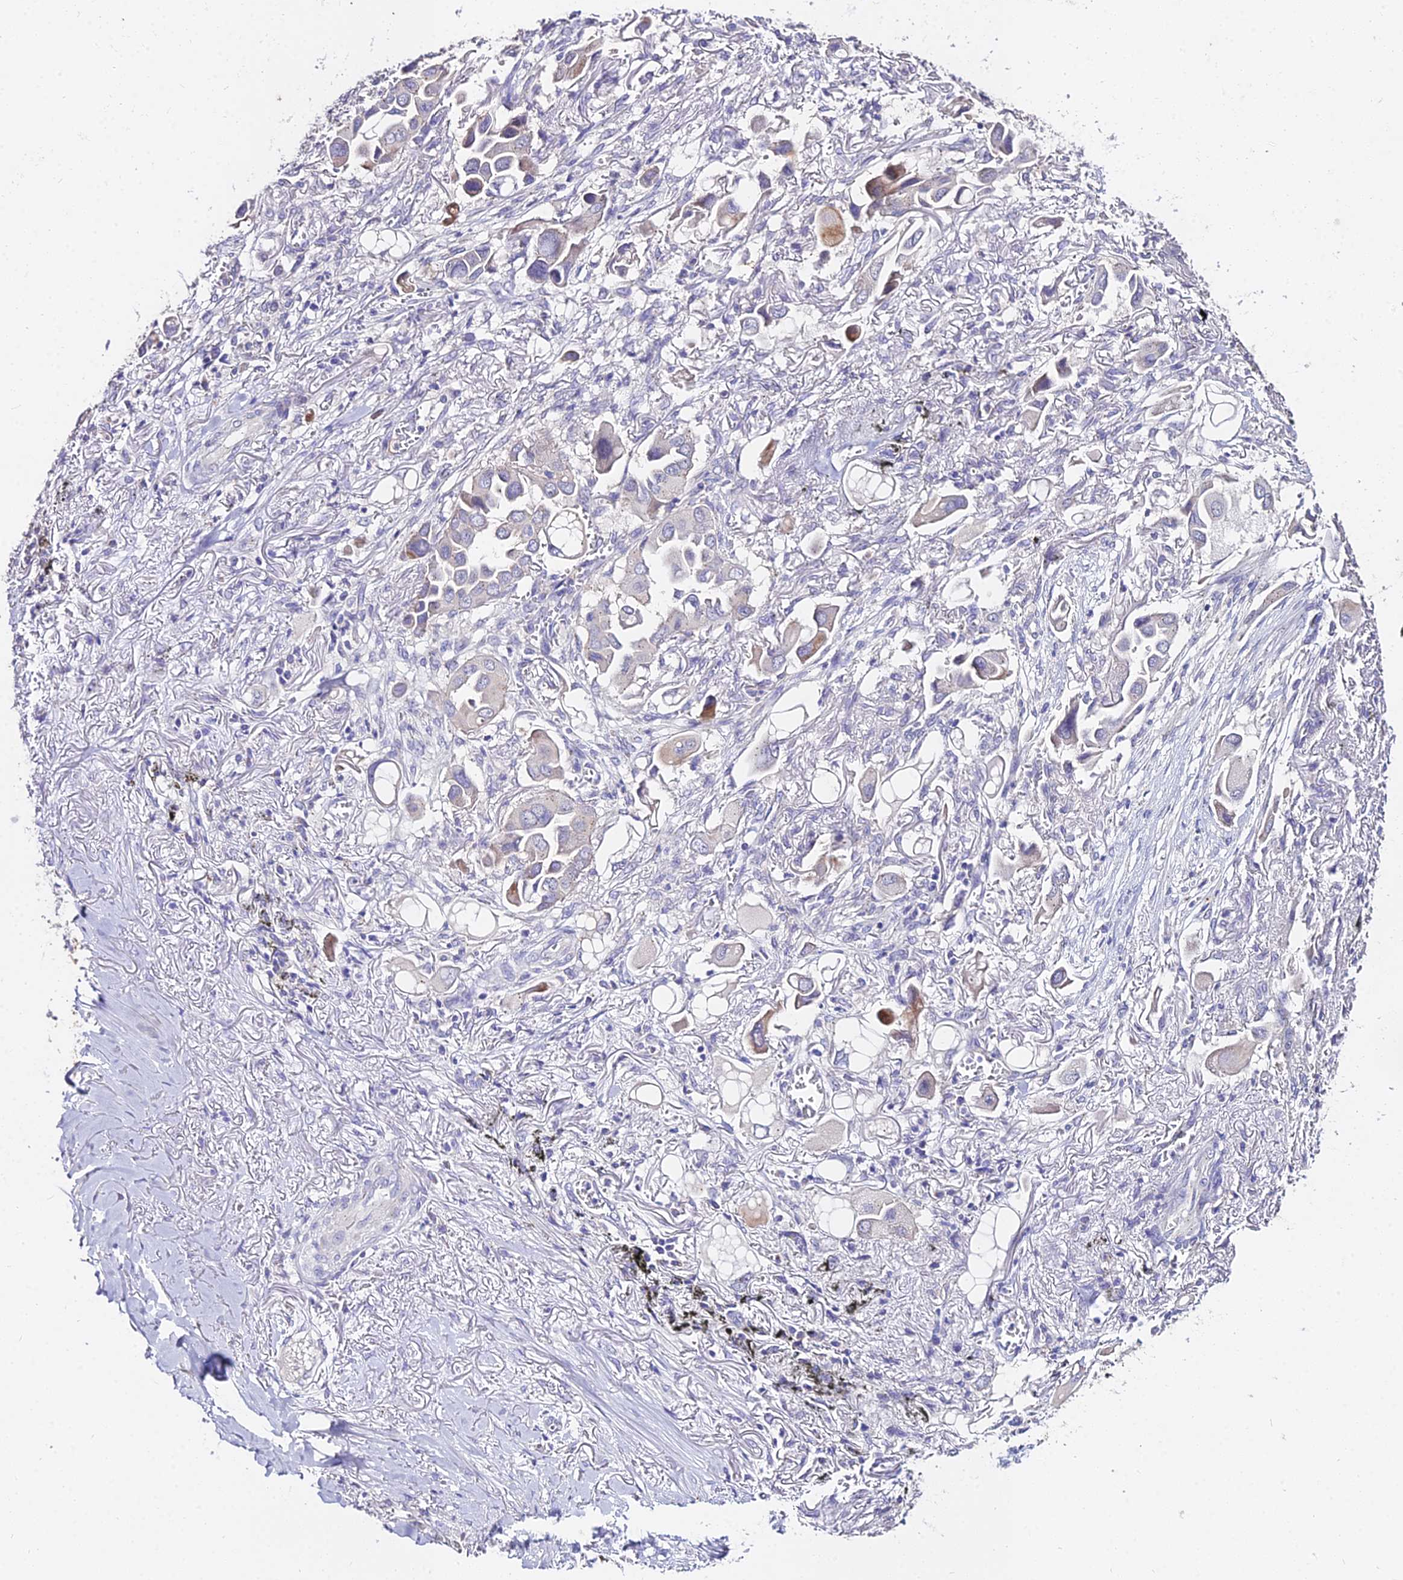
{"staining": {"intensity": "negative", "quantity": "none", "location": "none"}, "tissue": "lung cancer", "cell_type": "Tumor cells", "image_type": "cancer", "snomed": [{"axis": "morphology", "description": "Adenocarcinoma, NOS"}, {"axis": "topography", "description": "Lung"}], "caption": "Immunohistochemical staining of human adenocarcinoma (lung) reveals no significant positivity in tumor cells.", "gene": "GLYAT", "patient": {"sex": "female", "age": 76}}